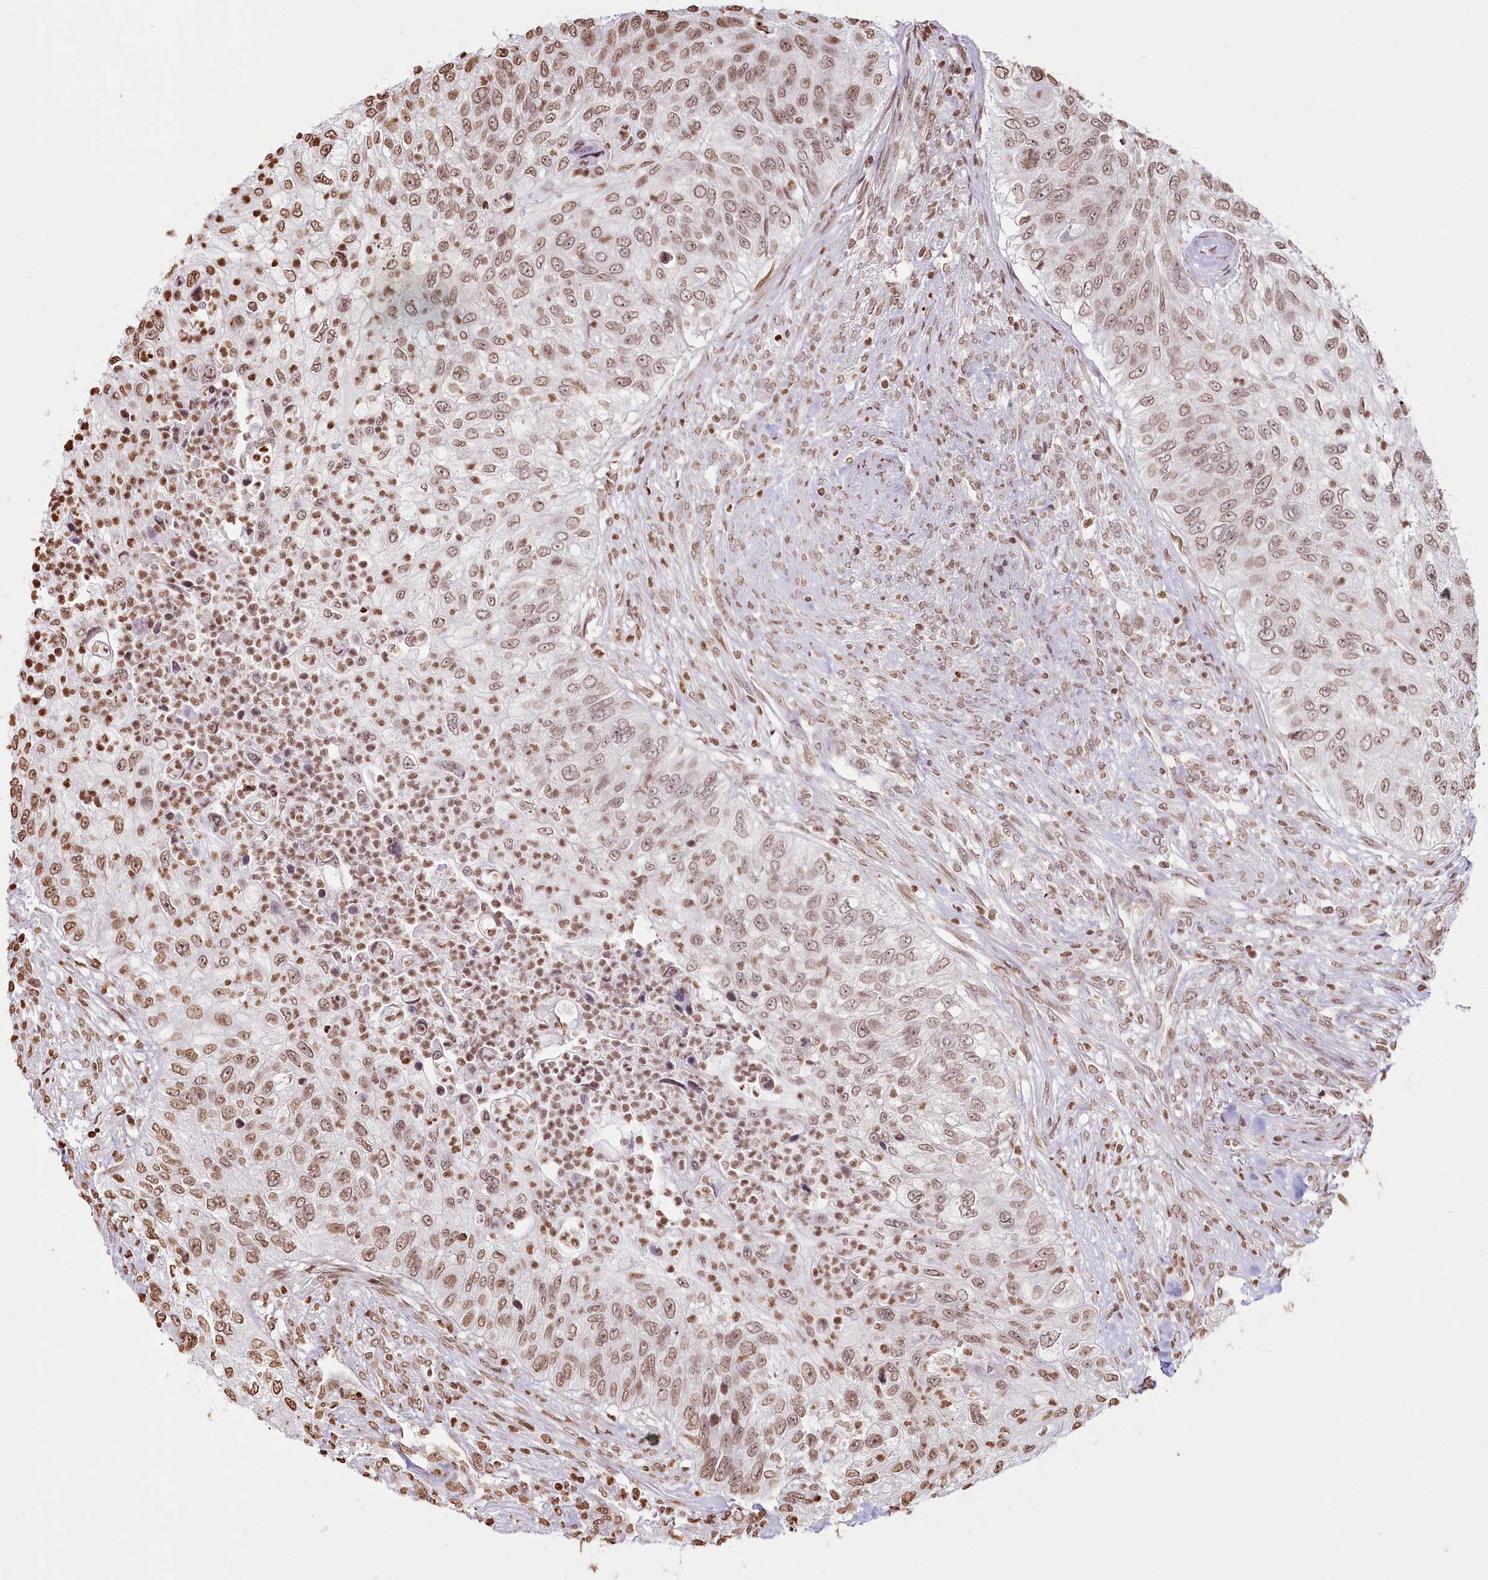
{"staining": {"intensity": "moderate", "quantity": ">75%", "location": "nuclear"}, "tissue": "urothelial cancer", "cell_type": "Tumor cells", "image_type": "cancer", "snomed": [{"axis": "morphology", "description": "Urothelial carcinoma, High grade"}, {"axis": "topography", "description": "Urinary bladder"}], "caption": "Brown immunohistochemical staining in human urothelial cancer reveals moderate nuclear positivity in about >75% of tumor cells.", "gene": "FAM13A", "patient": {"sex": "female", "age": 60}}